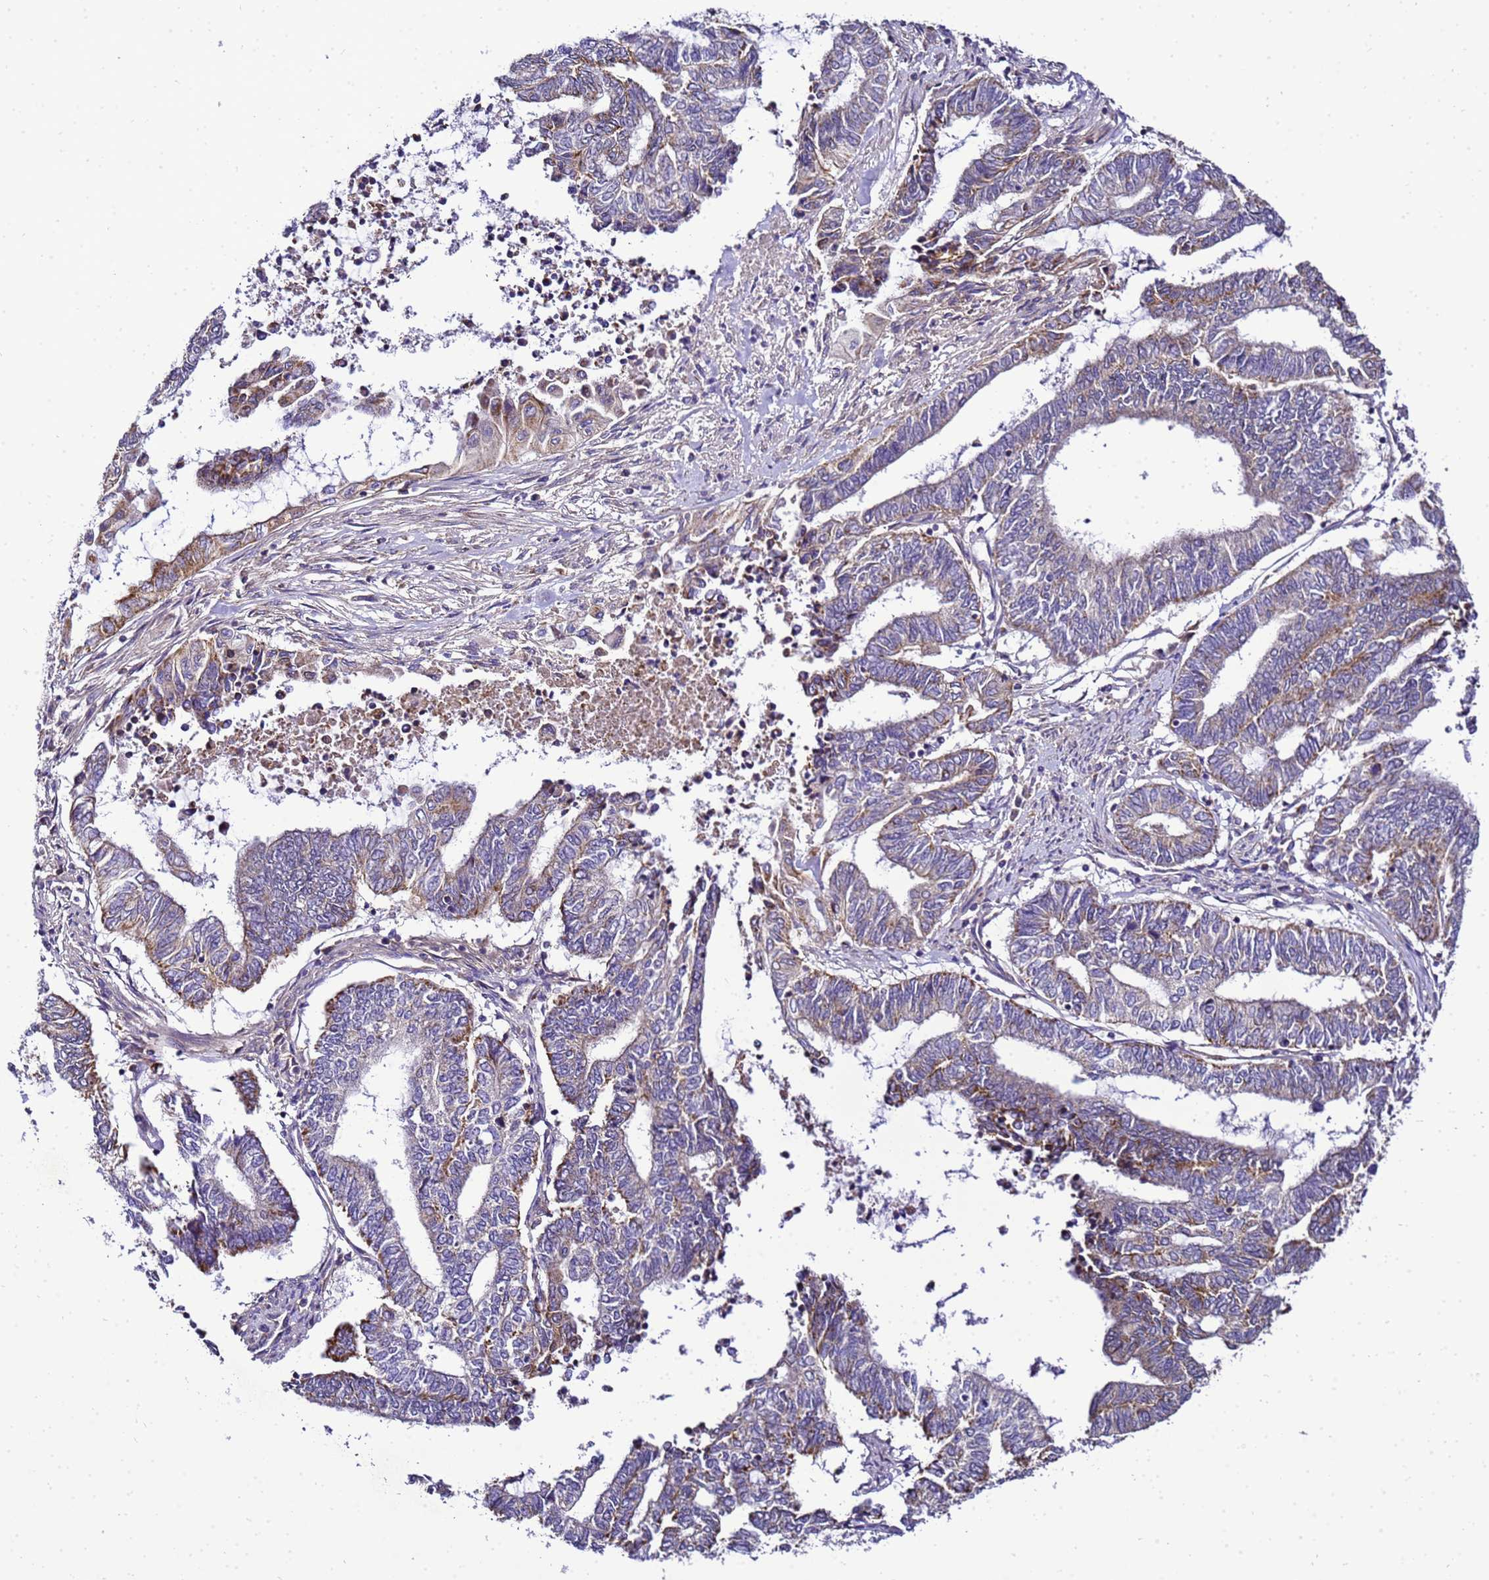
{"staining": {"intensity": "strong", "quantity": "<25%", "location": "cytoplasmic/membranous"}, "tissue": "endometrial cancer", "cell_type": "Tumor cells", "image_type": "cancer", "snomed": [{"axis": "morphology", "description": "Adenocarcinoma, NOS"}, {"axis": "topography", "description": "Uterus"}, {"axis": "topography", "description": "Endometrium"}], "caption": "A photomicrograph showing strong cytoplasmic/membranous staining in approximately <25% of tumor cells in endometrial cancer (adenocarcinoma), as visualized by brown immunohistochemical staining.", "gene": "HIGD2A", "patient": {"sex": "female", "age": 70}}